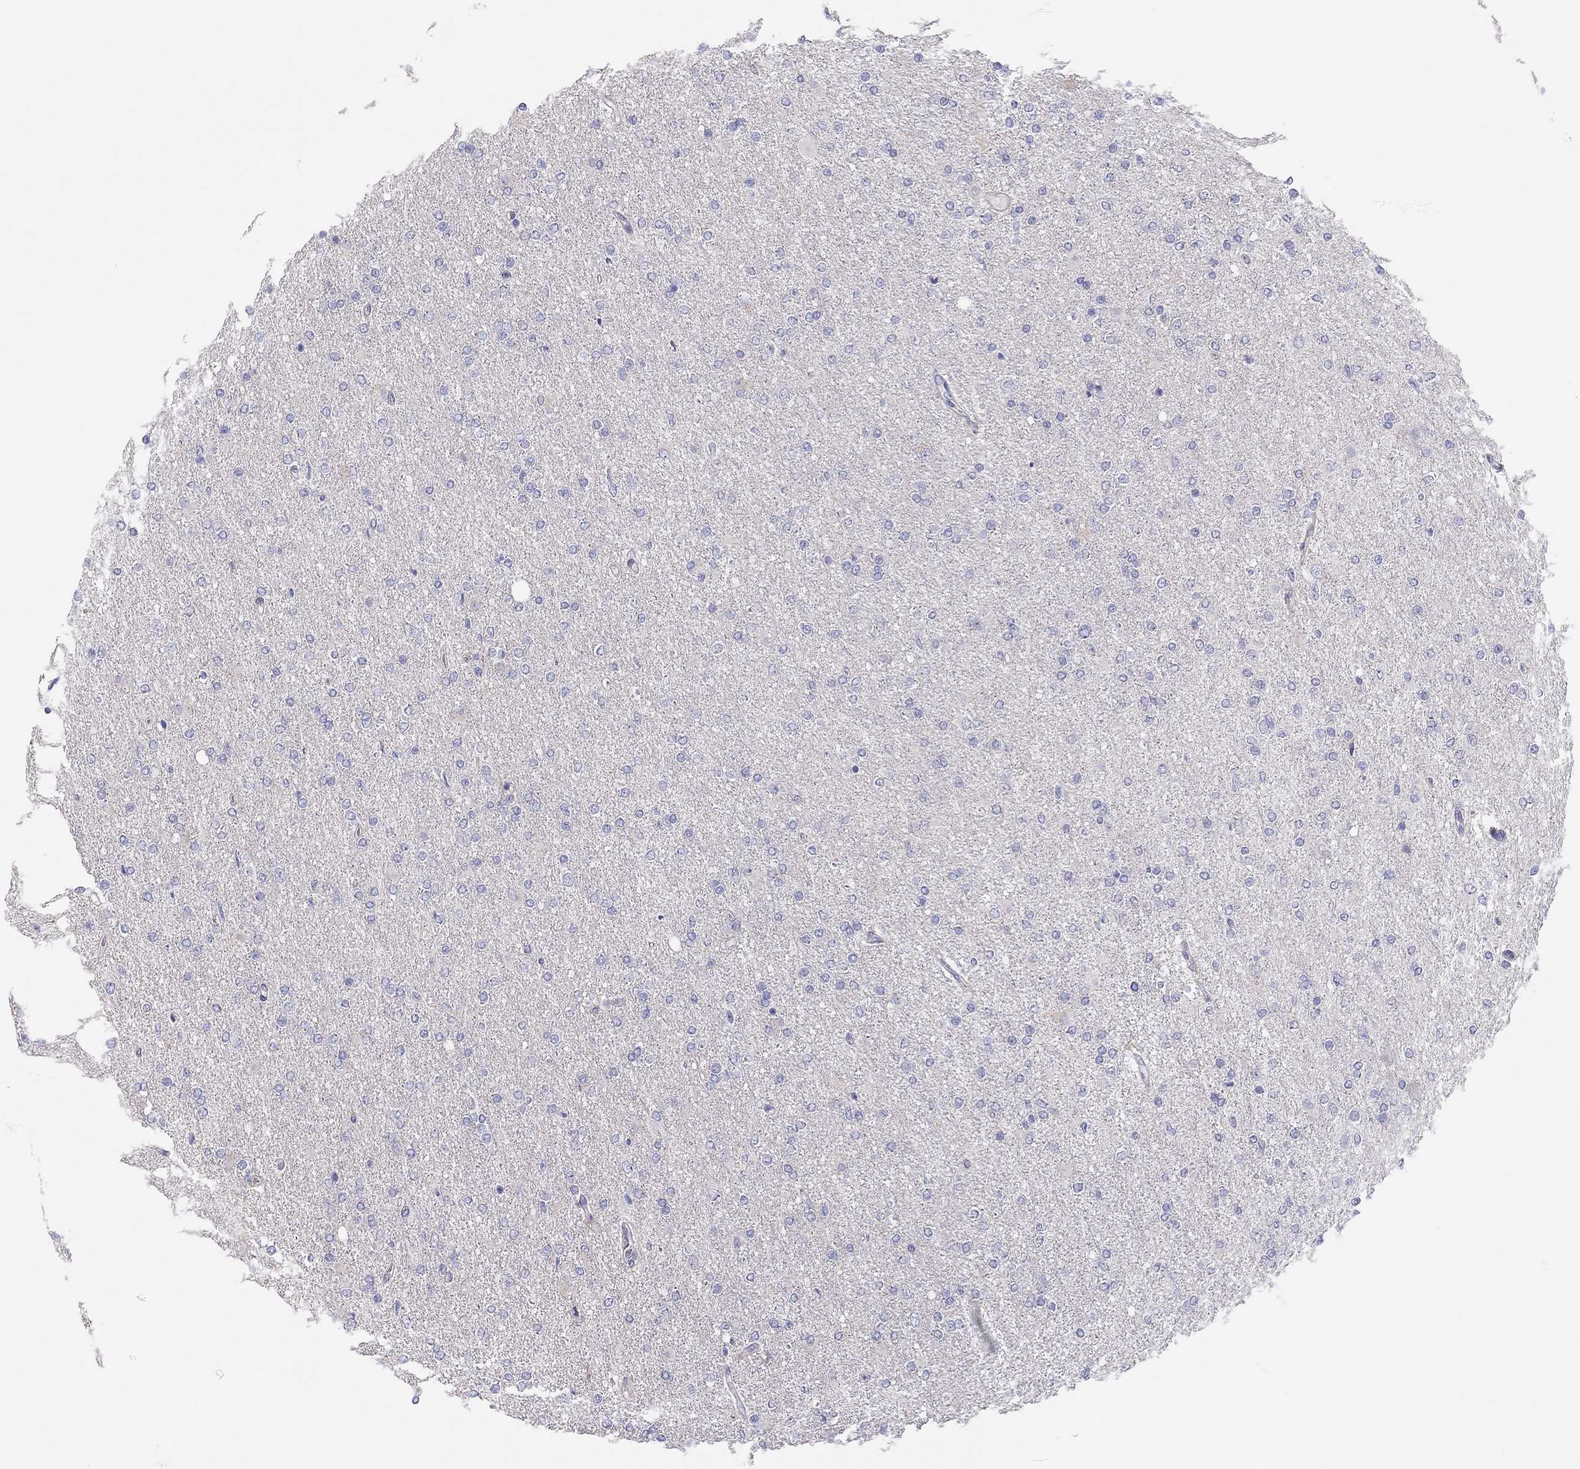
{"staining": {"intensity": "negative", "quantity": "none", "location": "none"}, "tissue": "glioma", "cell_type": "Tumor cells", "image_type": "cancer", "snomed": [{"axis": "morphology", "description": "Glioma, malignant, High grade"}, {"axis": "topography", "description": "Cerebral cortex"}], "caption": "High power microscopy image of an immunohistochemistry photomicrograph of malignant glioma (high-grade), revealing no significant positivity in tumor cells.", "gene": "SCARB1", "patient": {"sex": "male", "age": 70}}